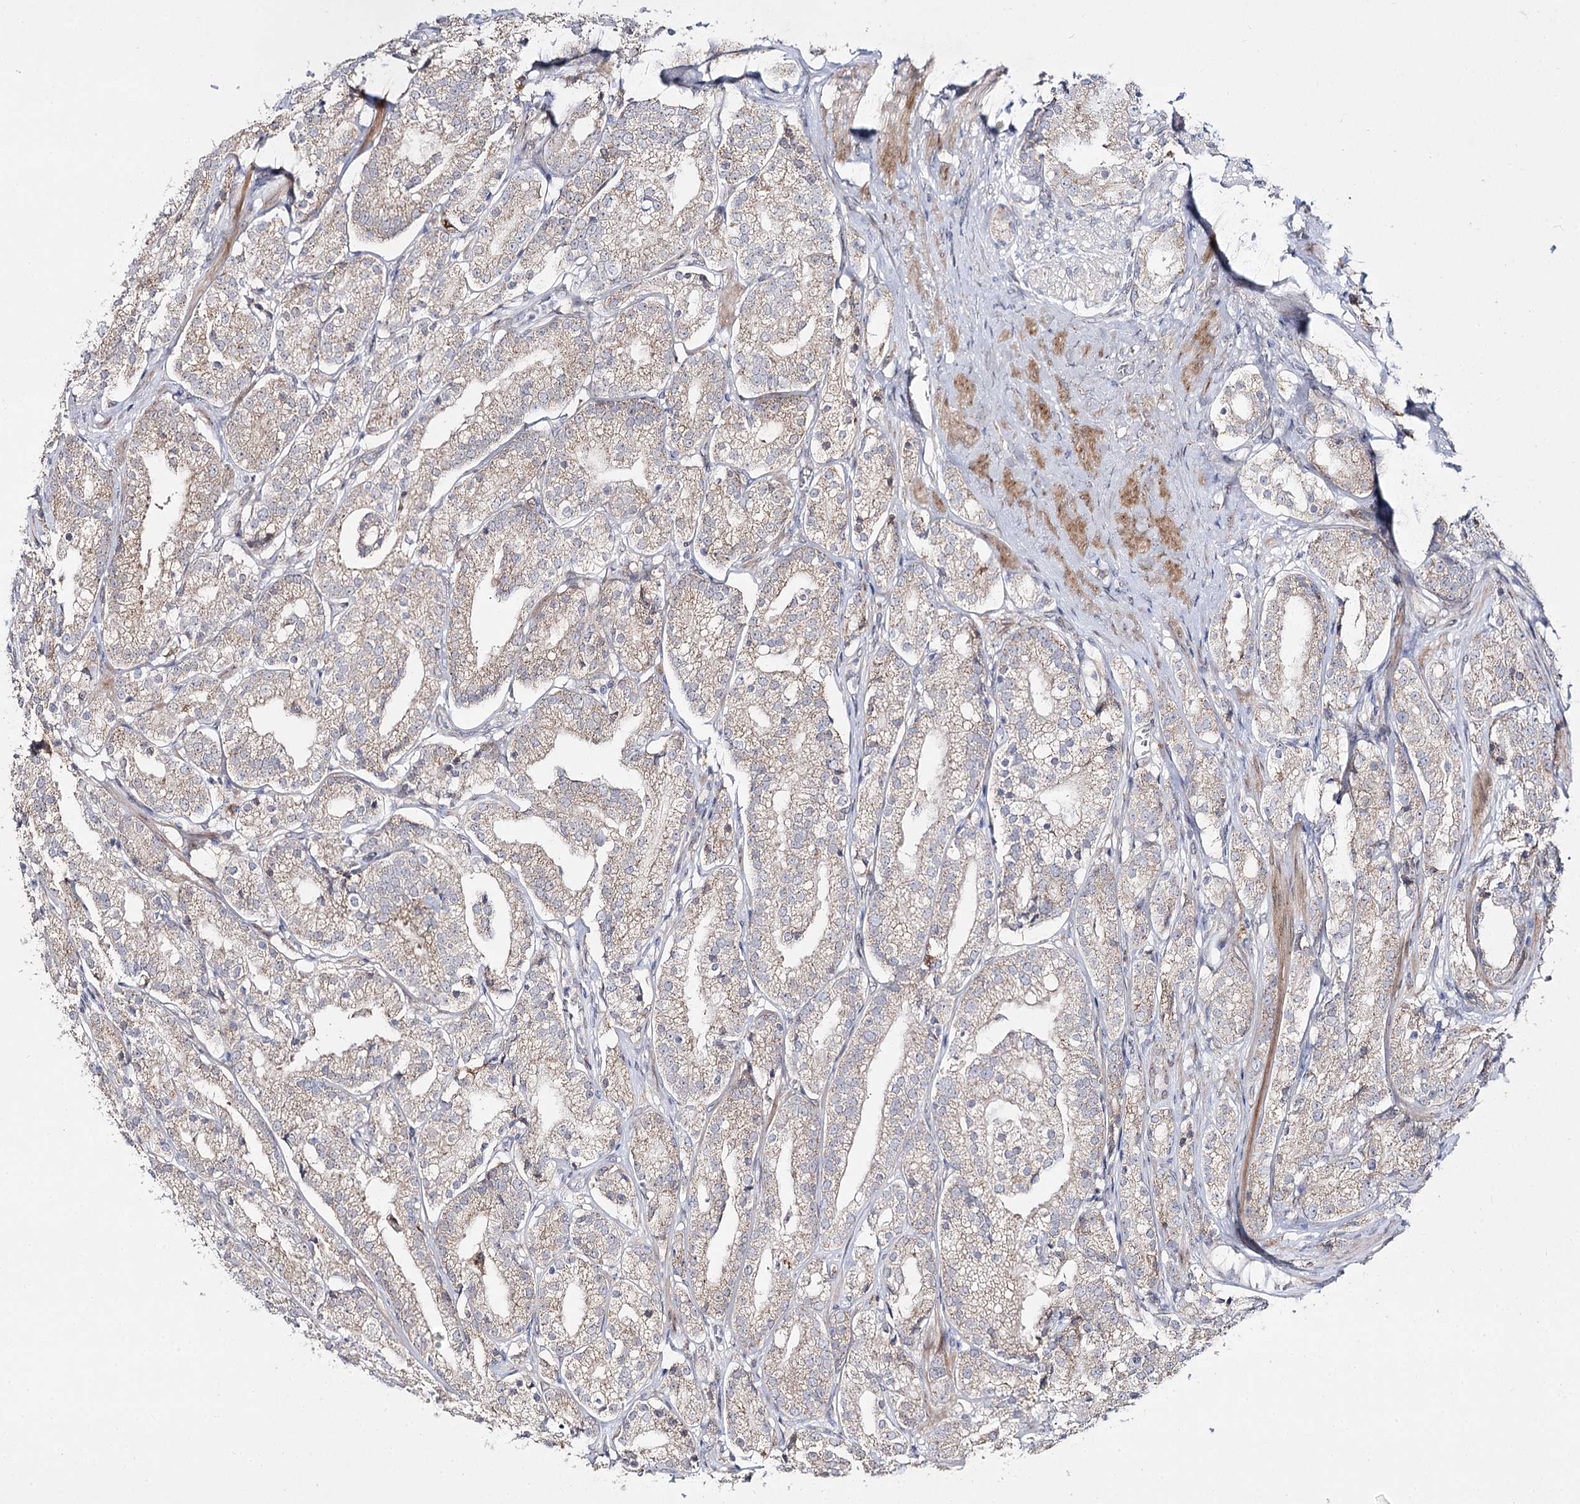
{"staining": {"intensity": "negative", "quantity": "none", "location": "none"}, "tissue": "prostate cancer", "cell_type": "Tumor cells", "image_type": "cancer", "snomed": [{"axis": "morphology", "description": "Adenocarcinoma, High grade"}, {"axis": "topography", "description": "Prostate"}], "caption": "IHC histopathology image of neoplastic tissue: human prostate cancer stained with DAB (3,3'-diaminobenzidine) exhibits no significant protein staining in tumor cells.", "gene": "C11orf80", "patient": {"sex": "male", "age": 69}}